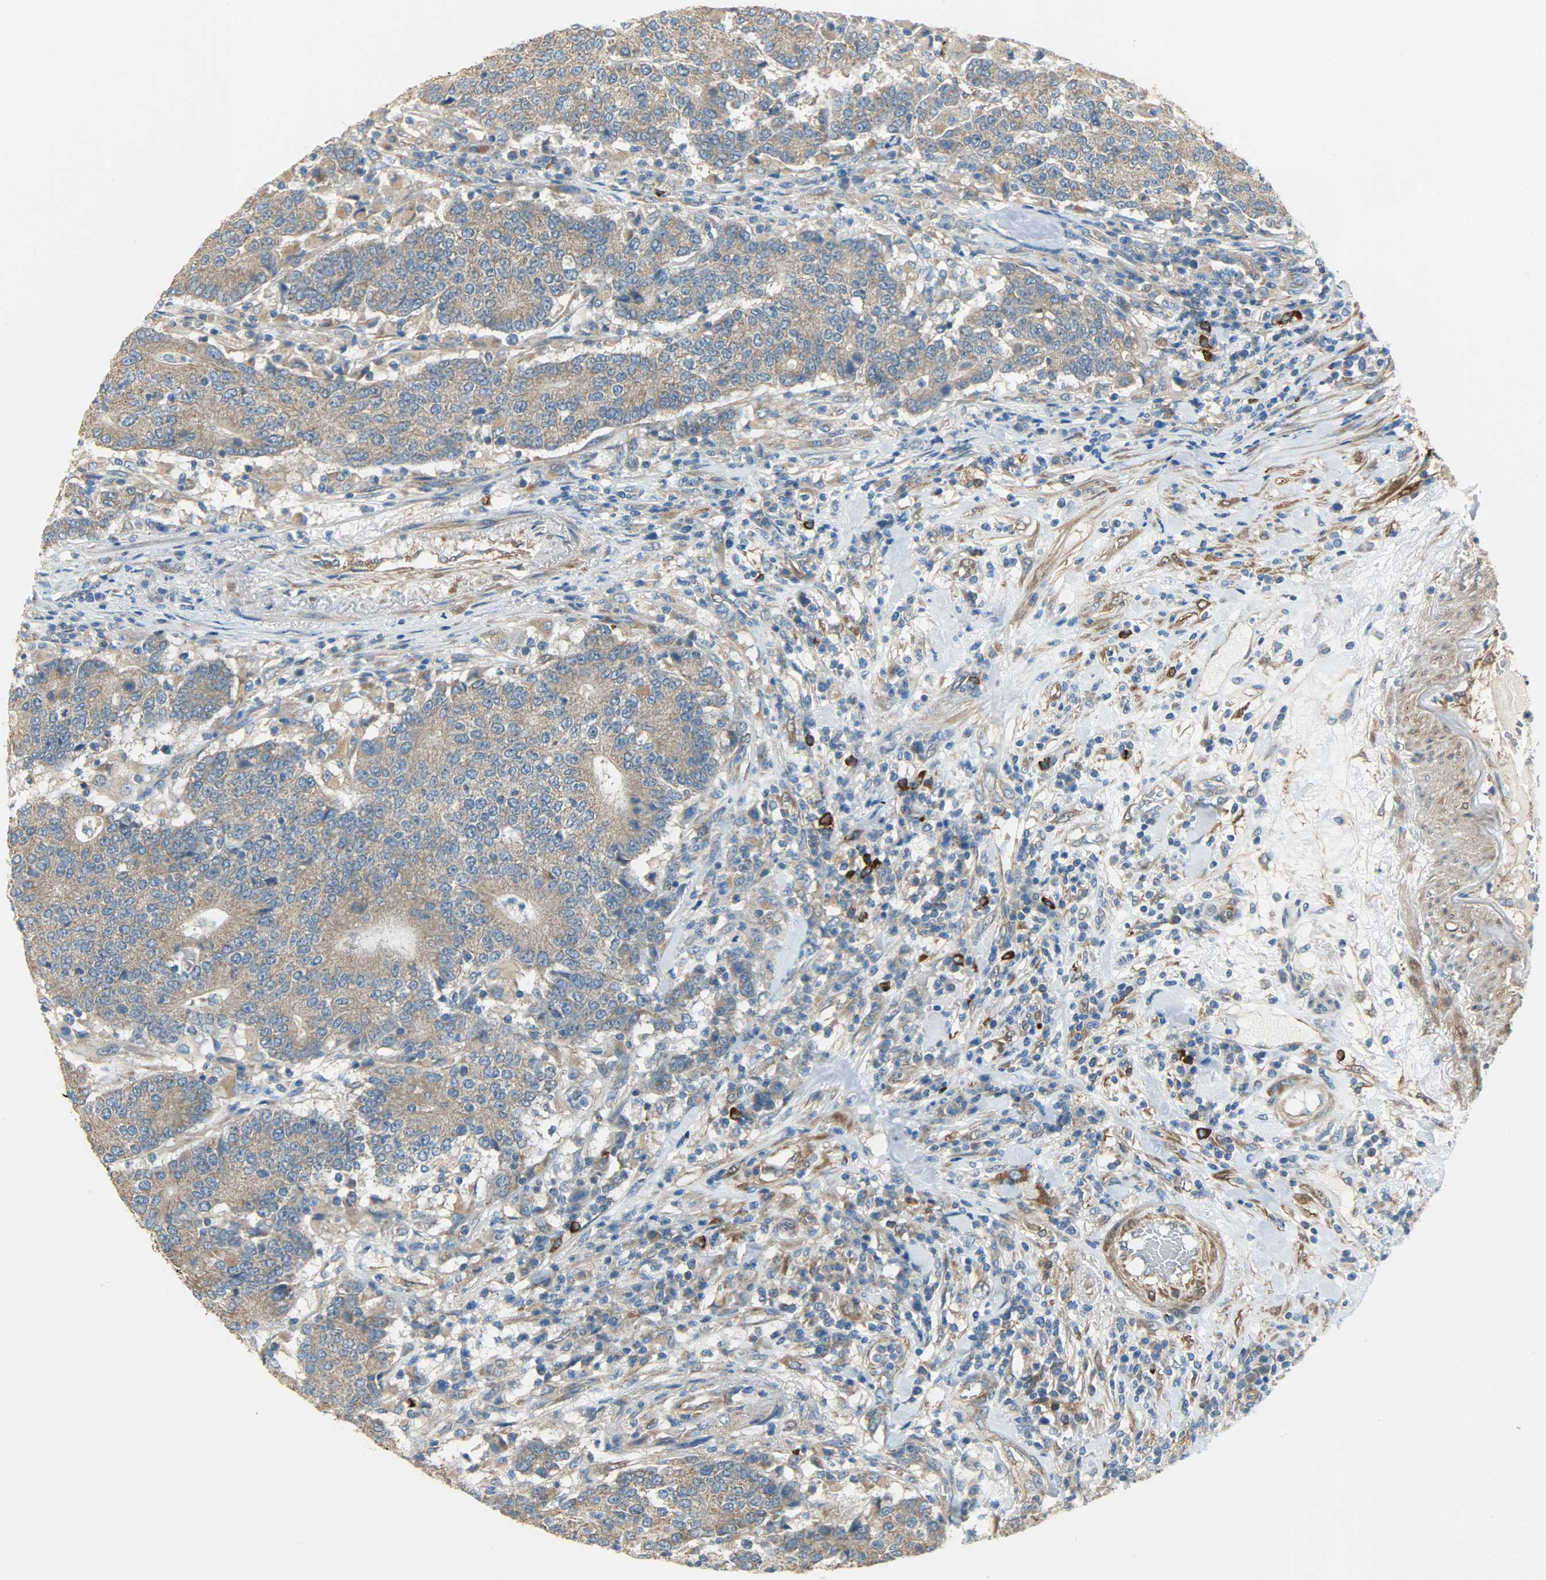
{"staining": {"intensity": "moderate", "quantity": ">75%", "location": "cytoplasmic/membranous"}, "tissue": "colorectal cancer", "cell_type": "Tumor cells", "image_type": "cancer", "snomed": [{"axis": "morphology", "description": "Normal tissue, NOS"}, {"axis": "morphology", "description": "Adenocarcinoma, NOS"}, {"axis": "topography", "description": "Colon"}], "caption": "An image showing moderate cytoplasmic/membranous staining in approximately >75% of tumor cells in adenocarcinoma (colorectal), as visualized by brown immunohistochemical staining.", "gene": "C1orf198", "patient": {"sex": "female", "age": 75}}